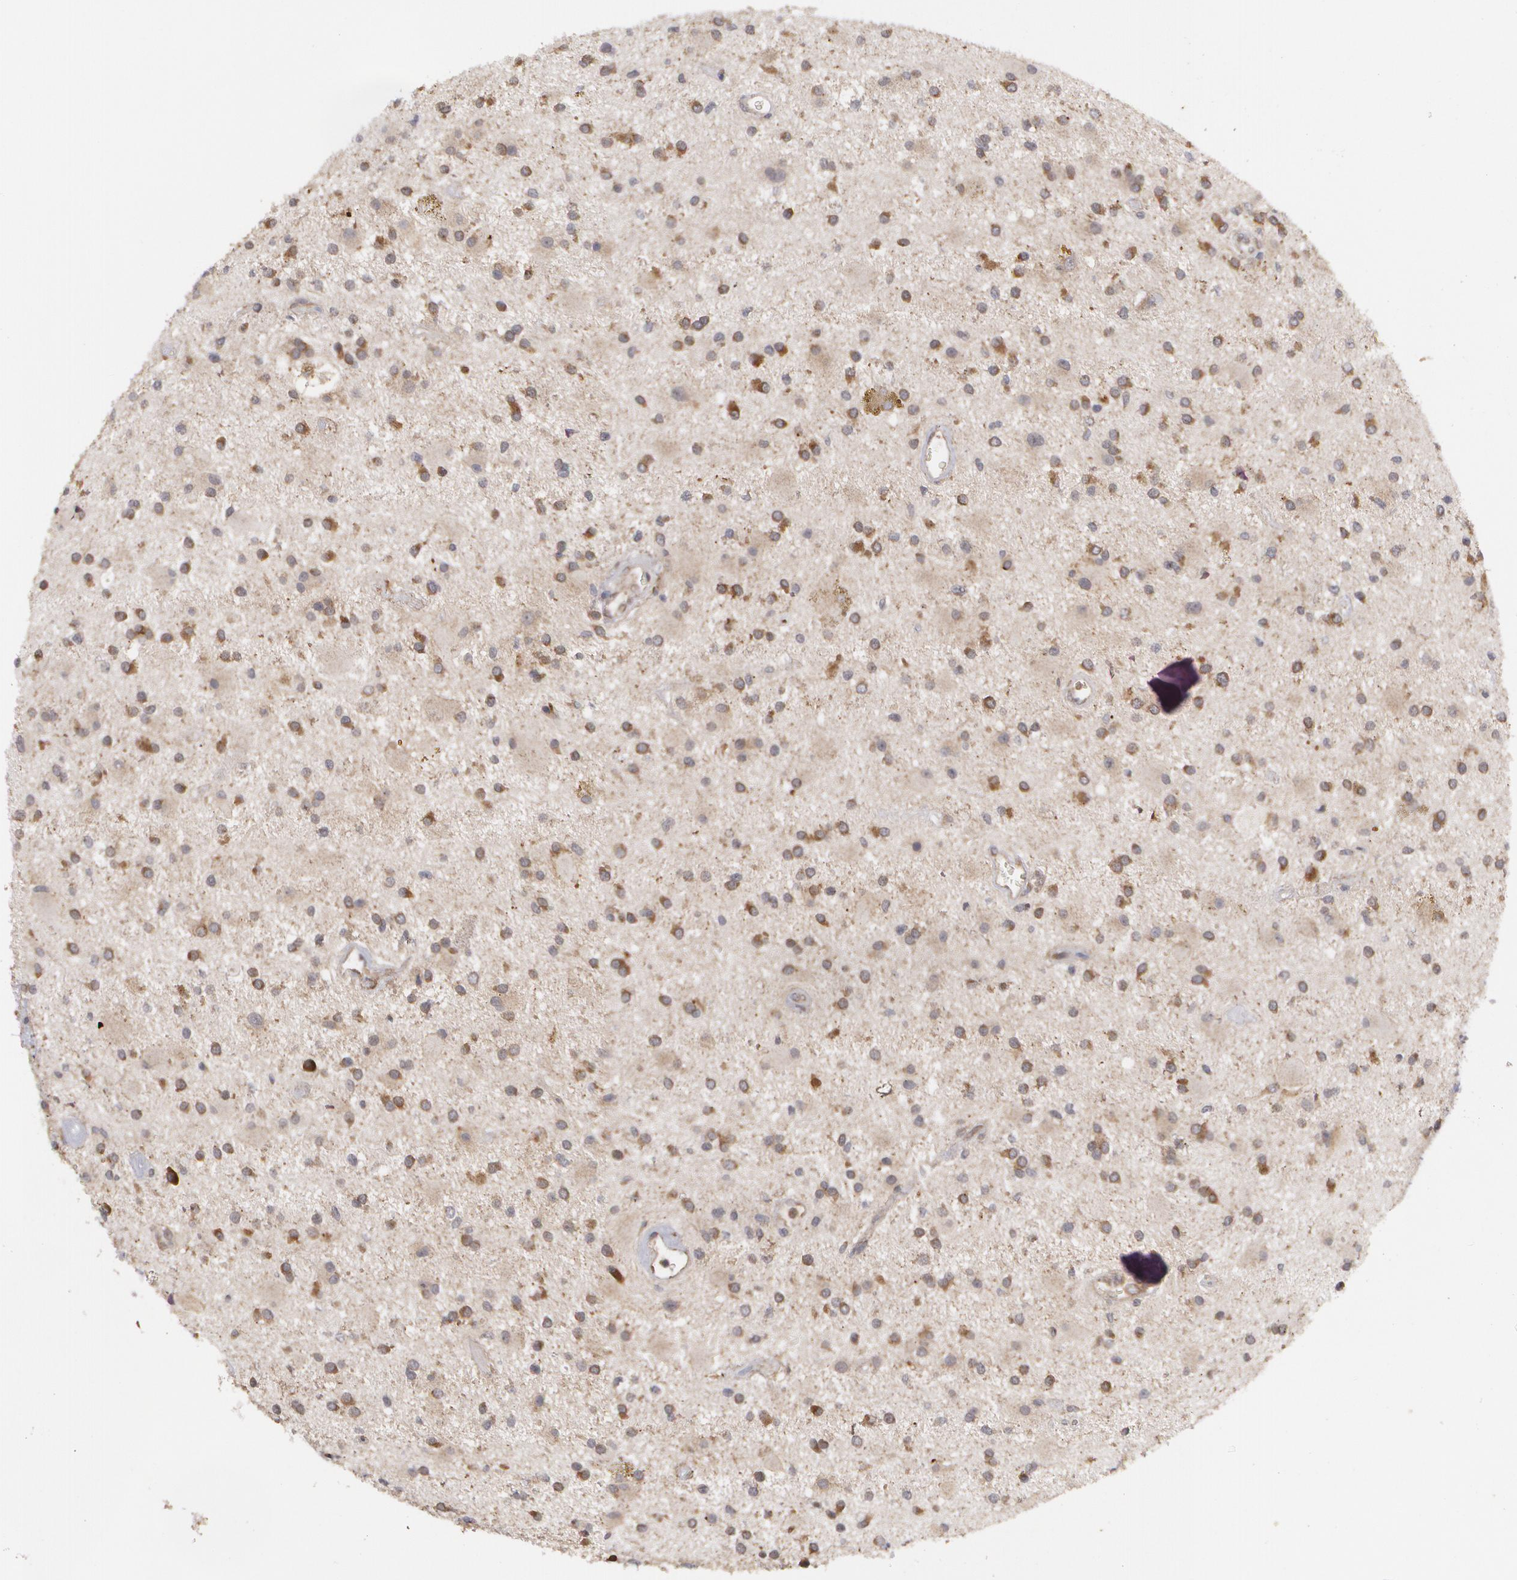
{"staining": {"intensity": "moderate", "quantity": ">75%", "location": "cytoplasmic/membranous"}, "tissue": "glioma", "cell_type": "Tumor cells", "image_type": "cancer", "snomed": [{"axis": "morphology", "description": "Glioma, malignant, Low grade"}, {"axis": "topography", "description": "Brain"}], "caption": "This histopathology image shows IHC staining of malignant glioma (low-grade), with medium moderate cytoplasmic/membranous staining in approximately >75% of tumor cells.", "gene": "BMP6", "patient": {"sex": "male", "age": 58}}